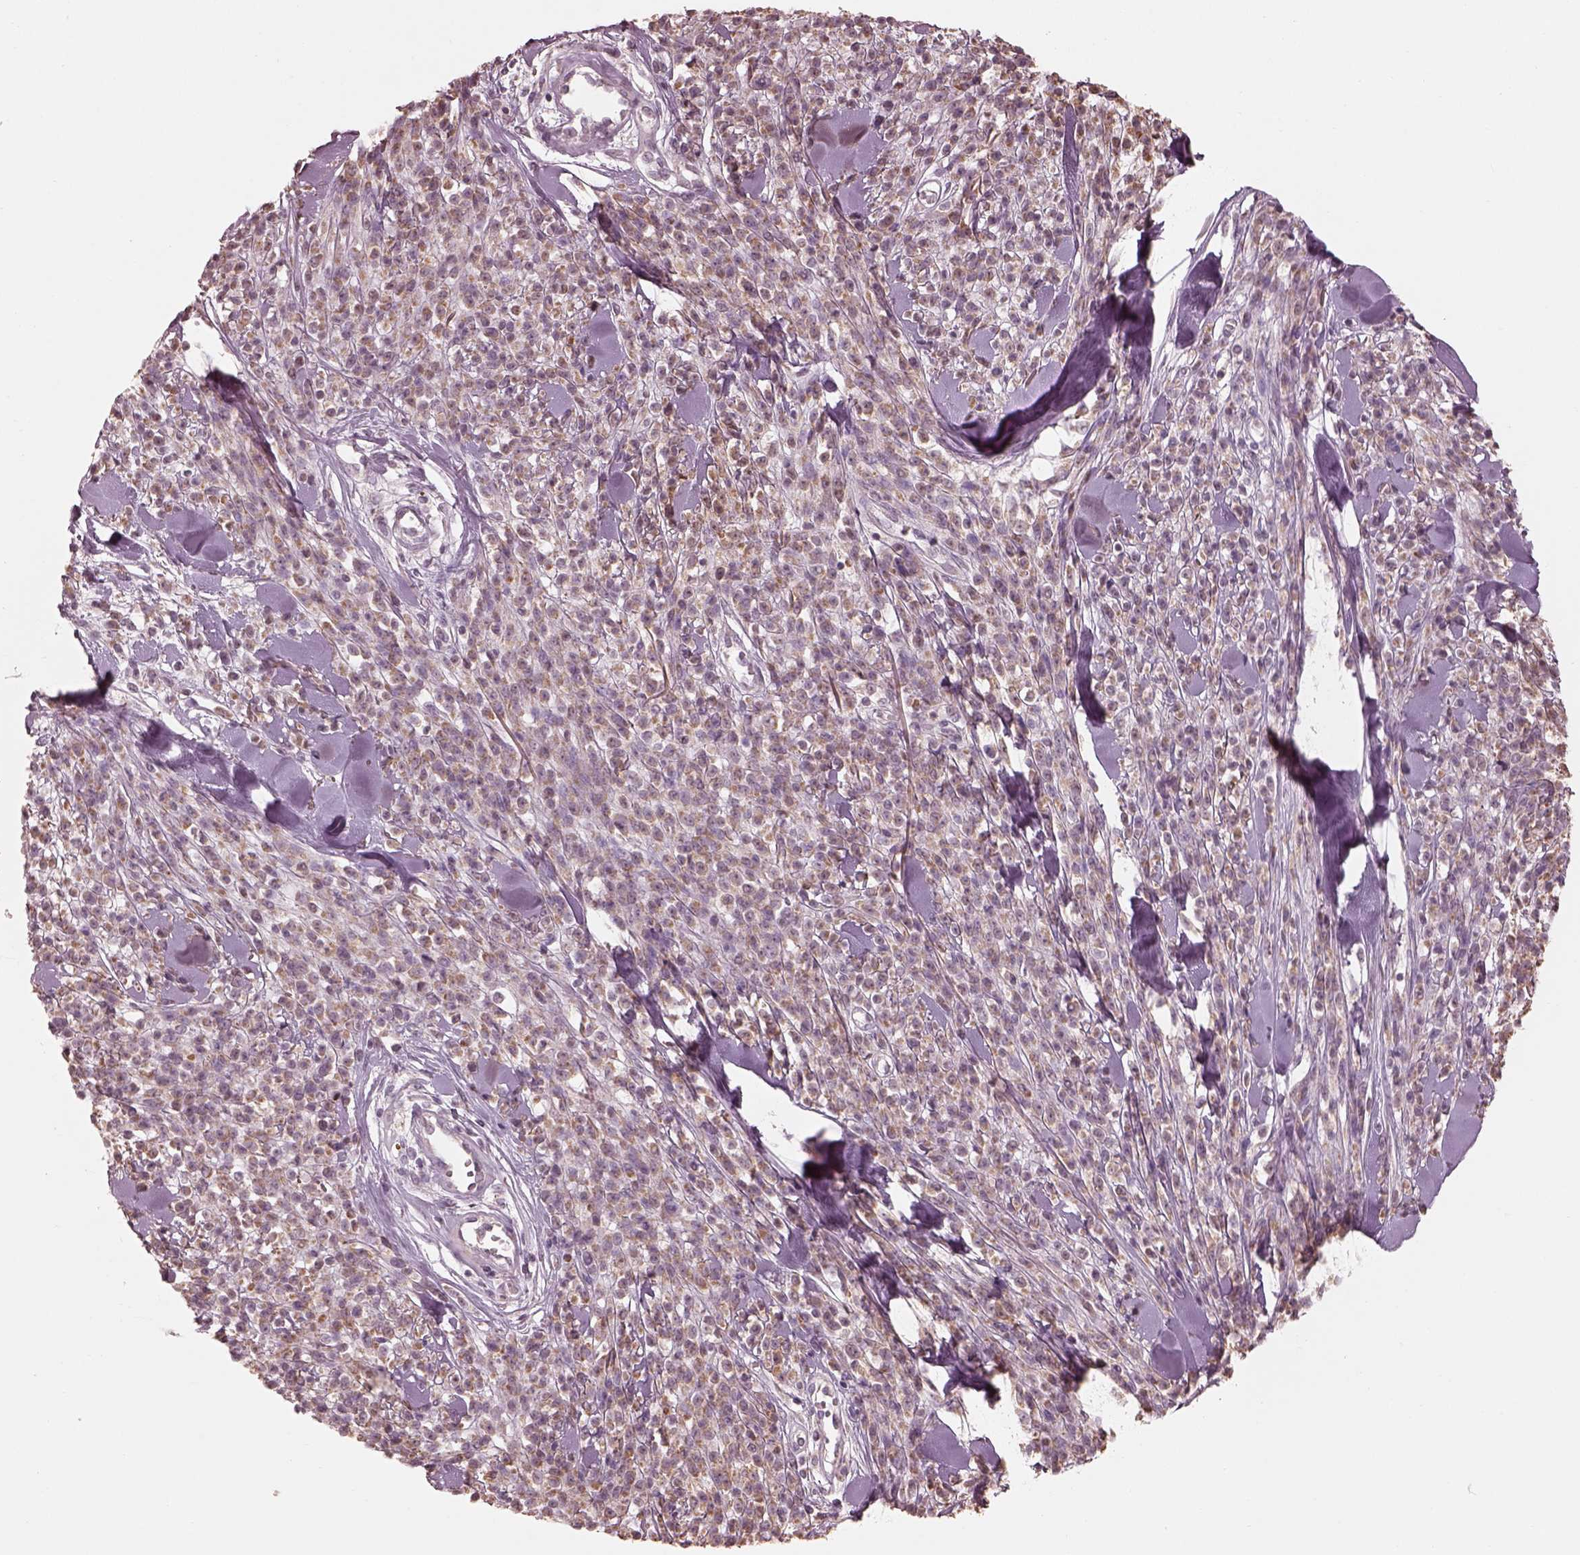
{"staining": {"intensity": "weak", "quantity": ">75%", "location": "cytoplasmic/membranous"}, "tissue": "melanoma", "cell_type": "Tumor cells", "image_type": "cancer", "snomed": [{"axis": "morphology", "description": "Malignant melanoma, NOS"}, {"axis": "topography", "description": "Skin"}, {"axis": "topography", "description": "Skin of trunk"}], "caption": "Protein analysis of melanoma tissue exhibits weak cytoplasmic/membranous staining in about >75% of tumor cells.", "gene": "SLC25A46", "patient": {"sex": "male", "age": 74}}